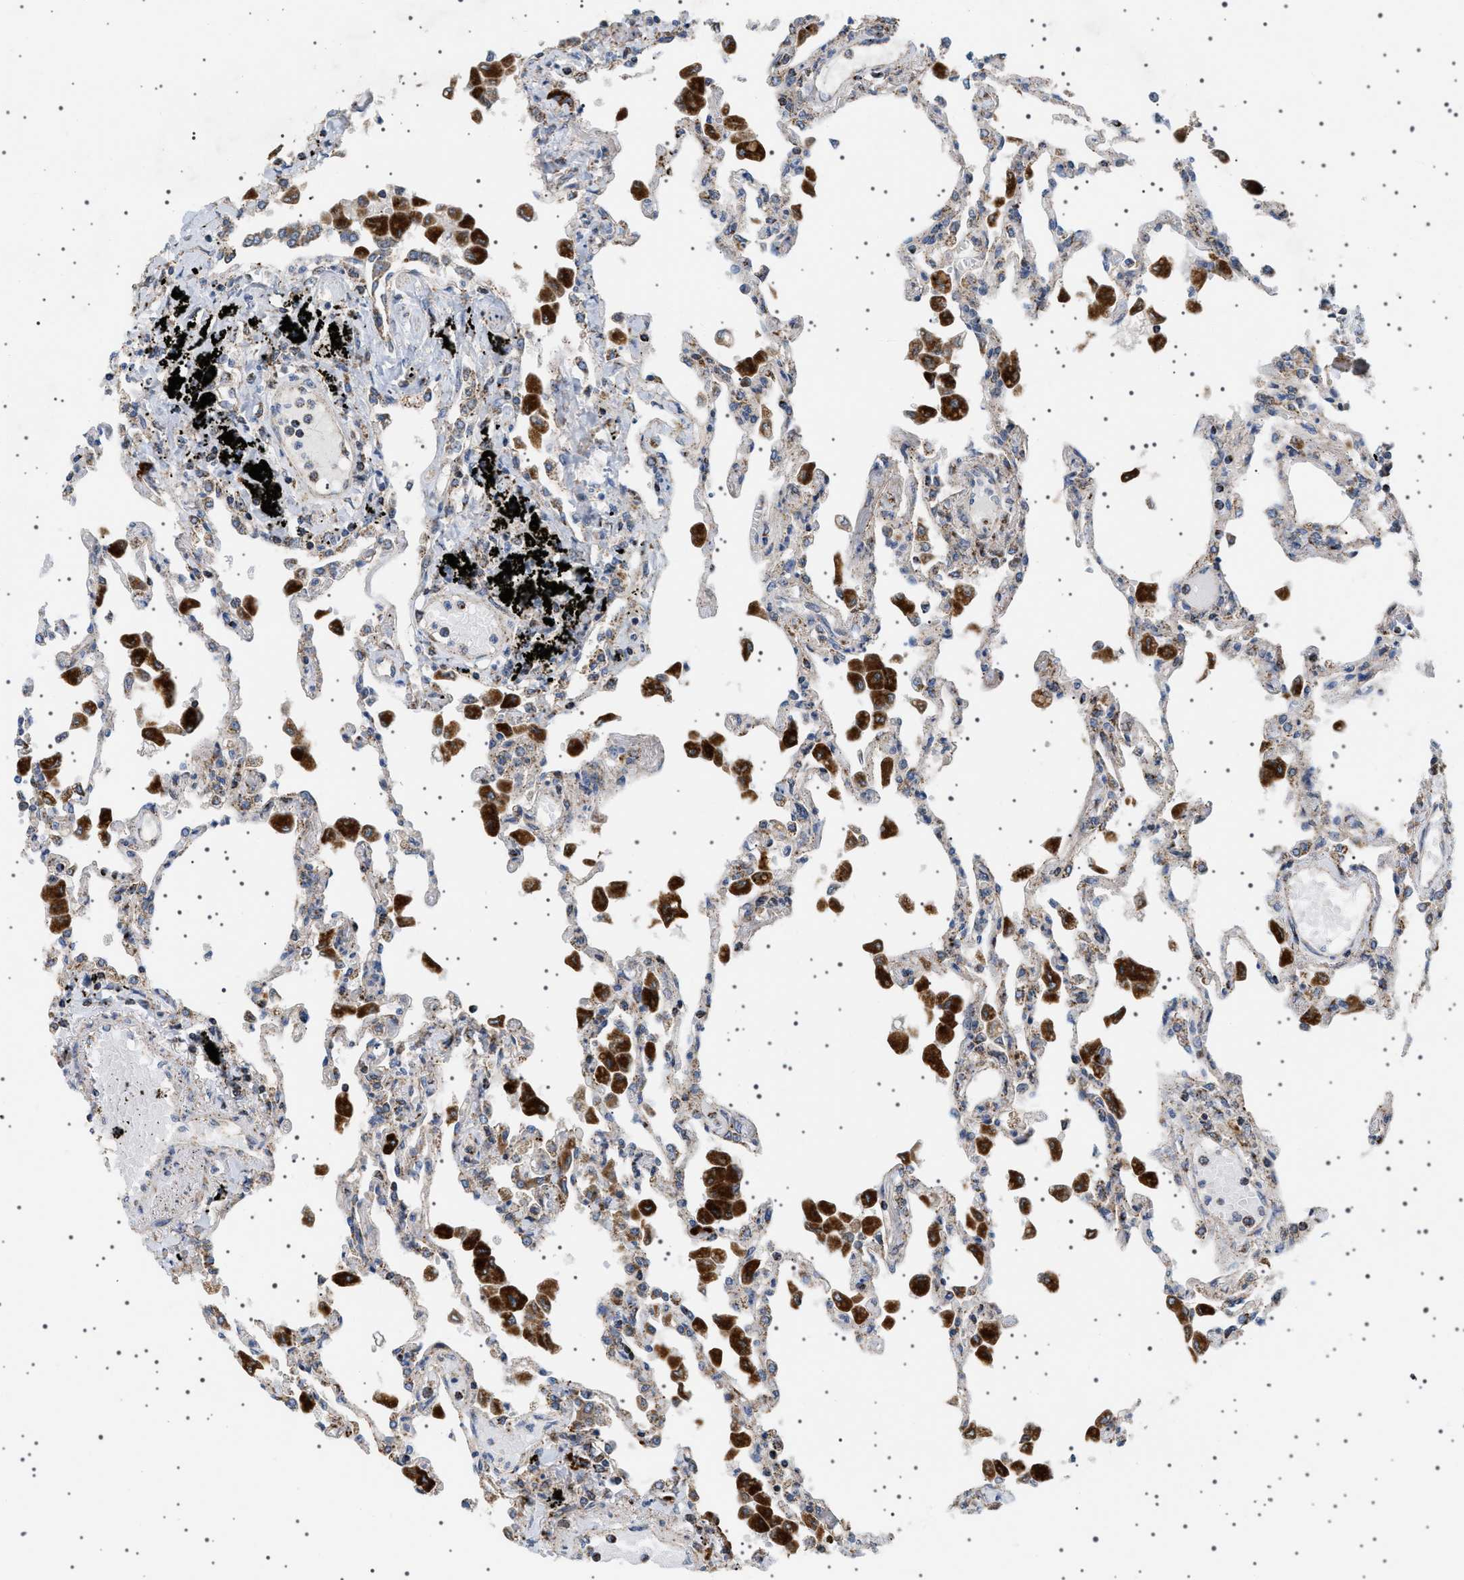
{"staining": {"intensity": "weak", "quantity": "<25%", "location": "cytoplasmic/membranous"}, "tissue": "lung", "cell_type": "Alveolar cells", "image_type": "normal", "snomed": [{"axis": "morphology", "description": "Normal tissue, NOS"}, {"axis": "topography", "description": "Bronchus"}, {"axis": "topography", "description": "Lung"}], "caption": "This is a histopathology image of immunohistochemistry (IHC) staining of normal lung, which shows no expression in alveolar cells.", "gene": "UBXN8", "patient": {"sex": "female", "age": 49}}